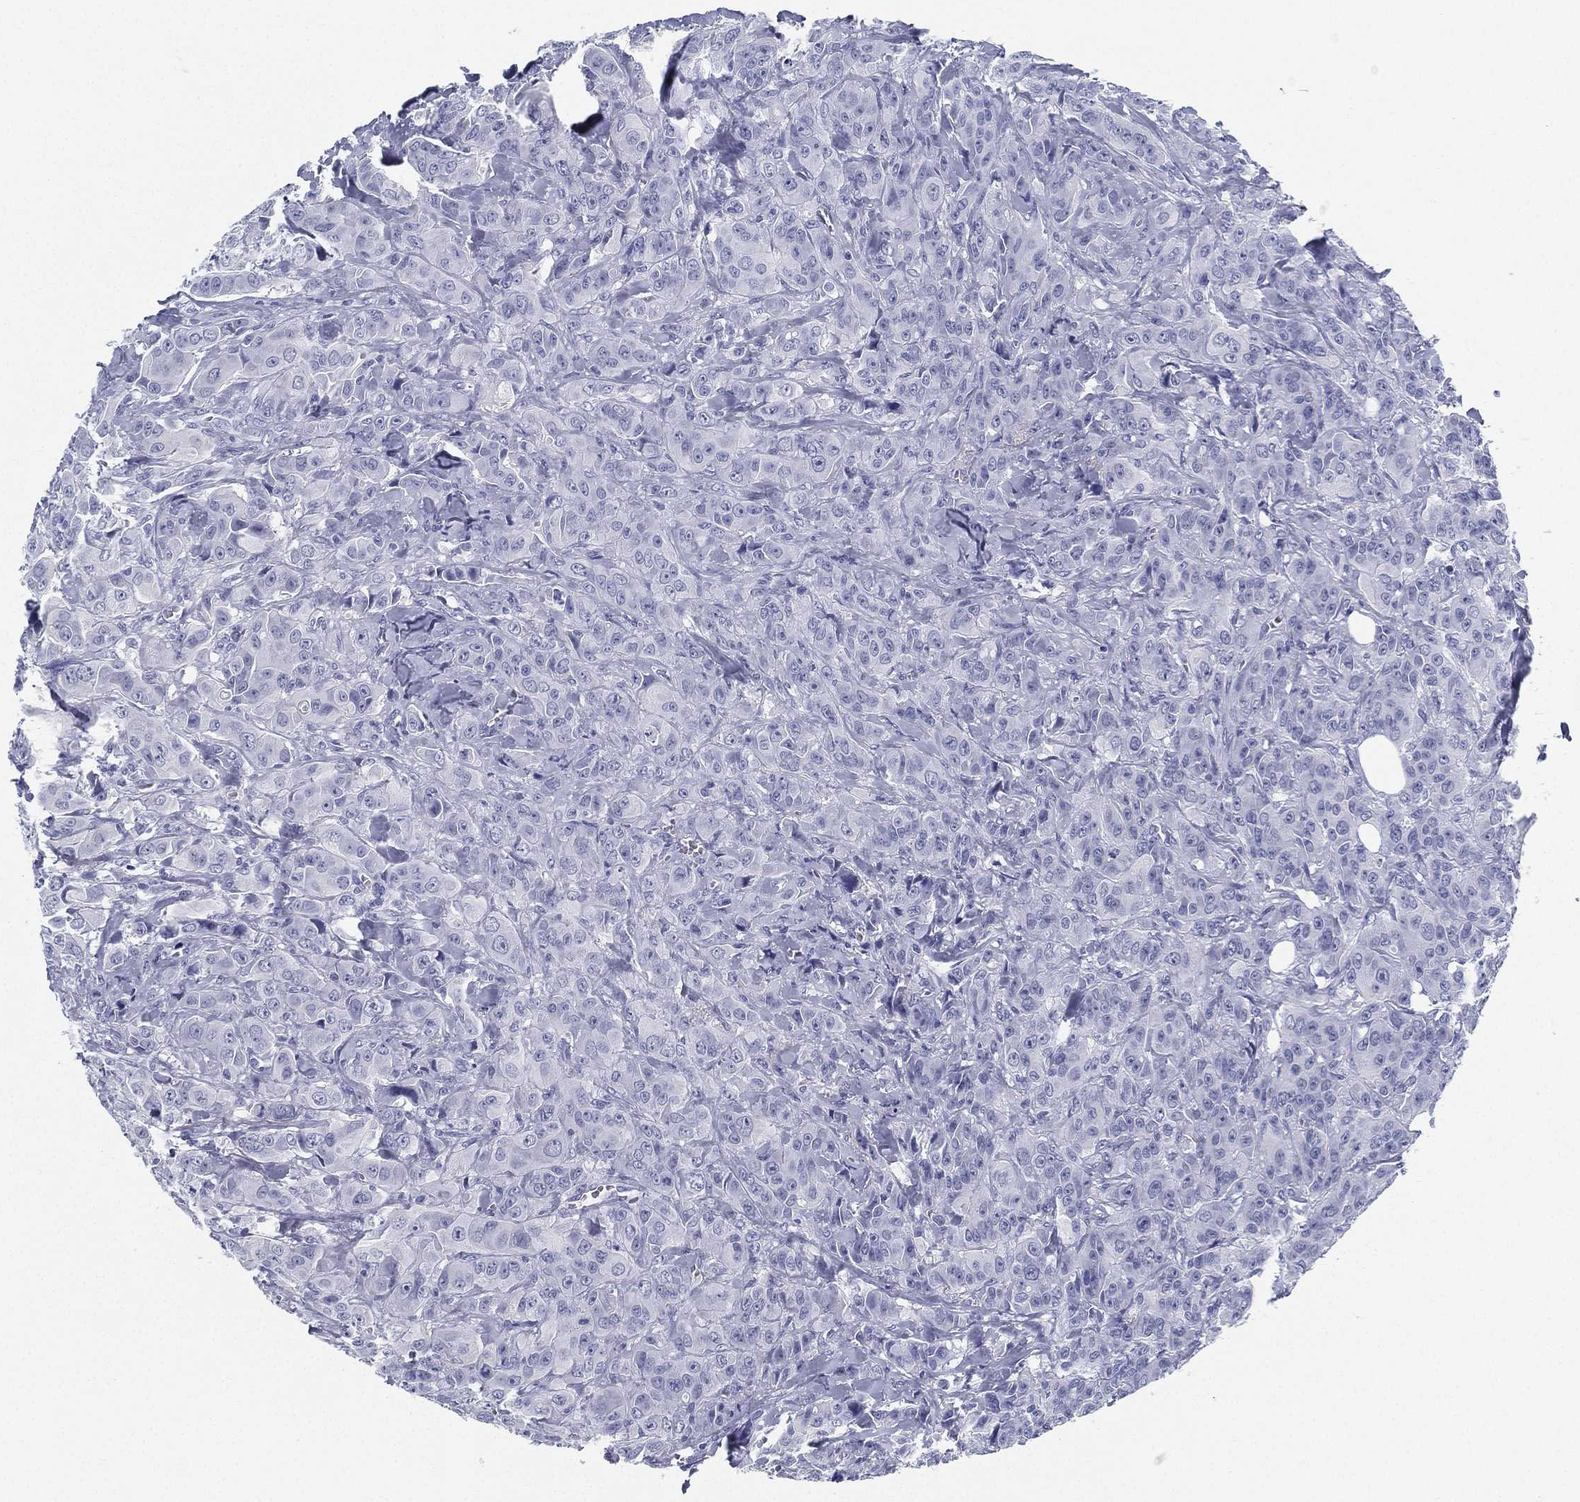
{"staining": {"intensity": "negative", "quantity": "none", "location": "none"}, "tissue": "breast cancer", "cell_type": "Tumor cells", "image_type": "cancer", "snomed": [{"axis": "morphology", "description": "Duct carcinoma"}, {"axis": "topography", "description": "Breast"}], "caption": "Immunohistochemistry (IHC) of intraductal carcinoma (breast) exhibits no positivity in tumor cells.", "gene": "ATP1B2", "patient": {"sex": "female", "age": 43}}